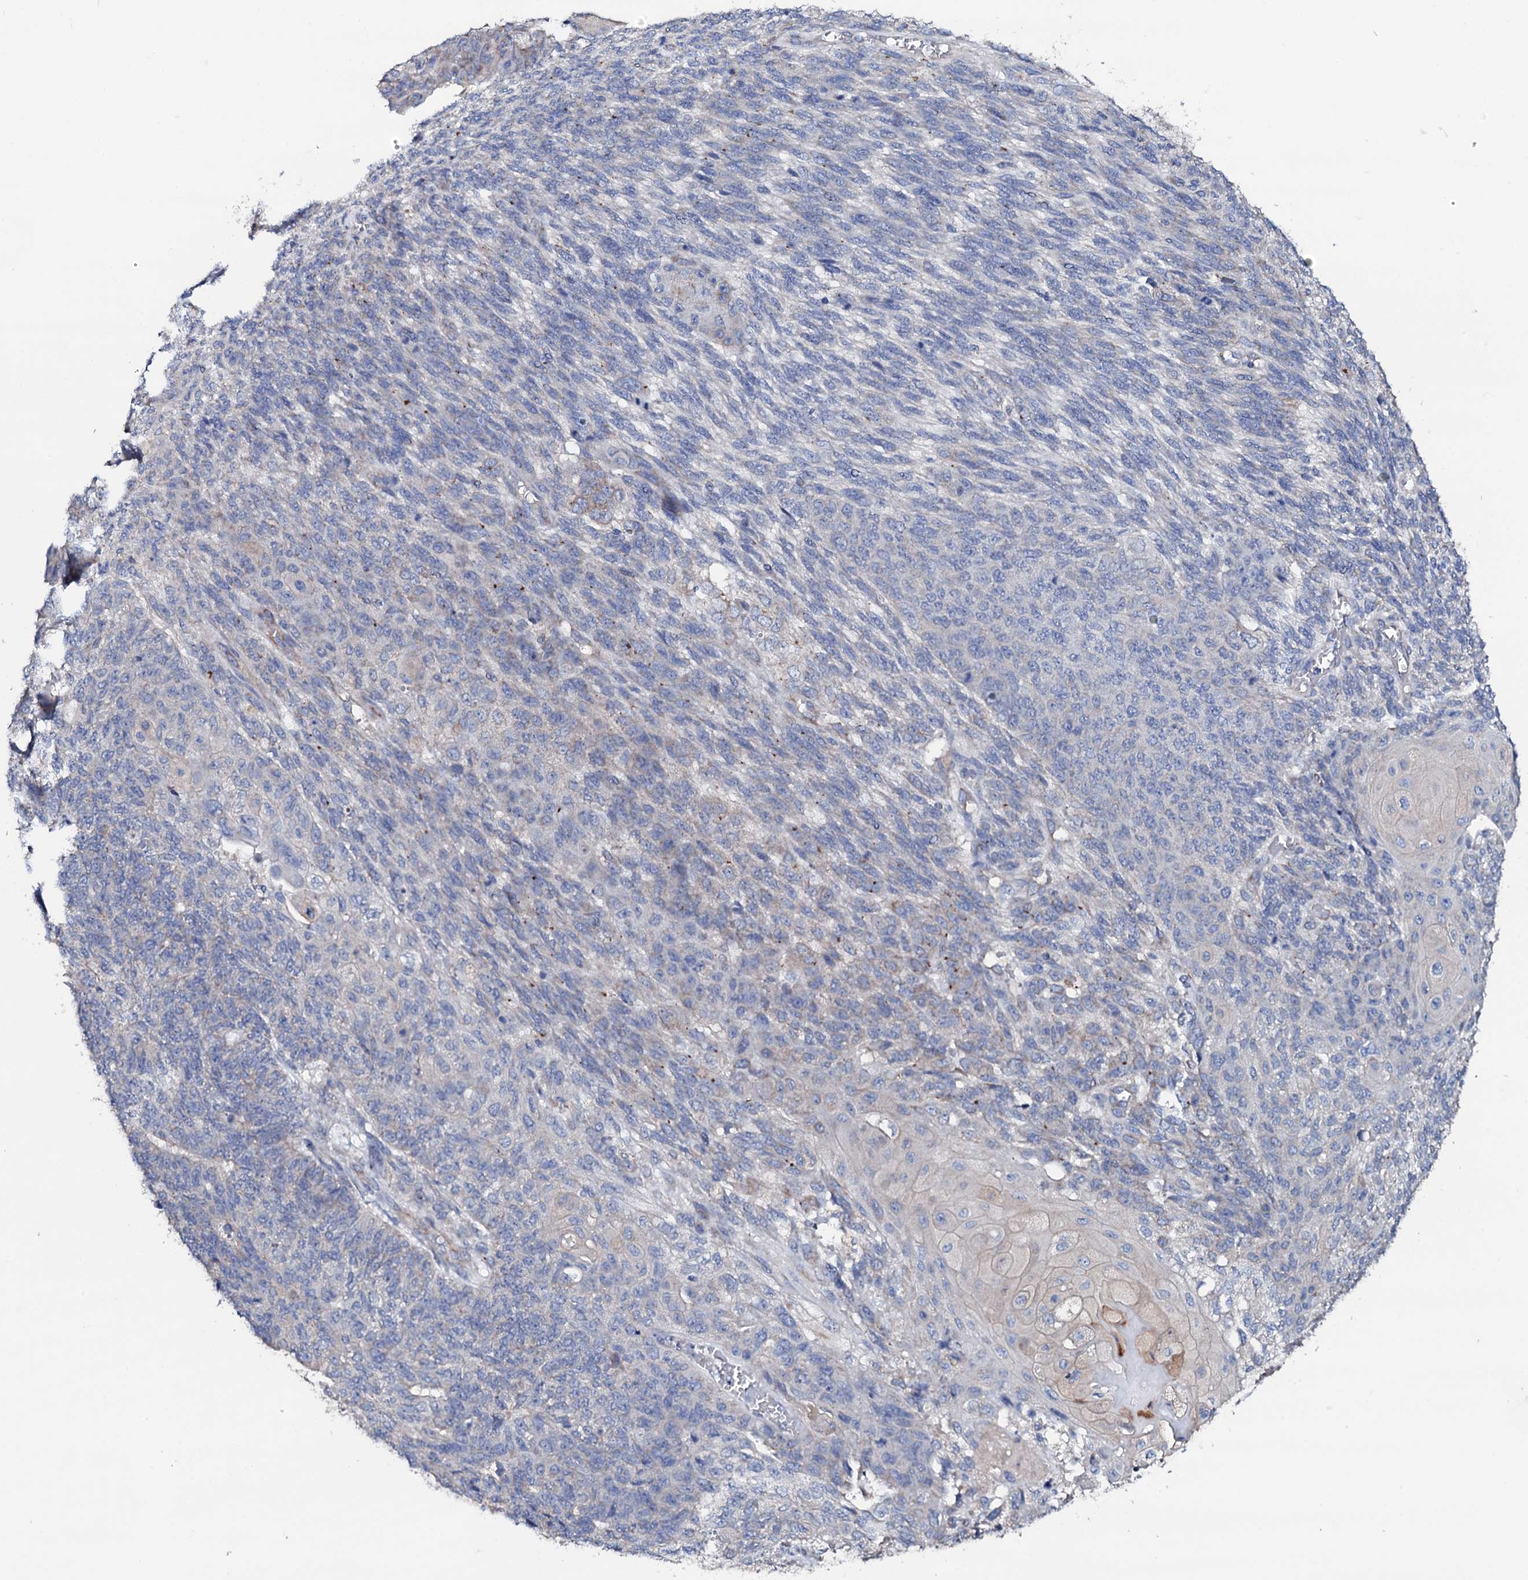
{"staining": {"intensity": "negative", "quantity": "none", "location": "none"}, "tissue": "endometrial cancer", "cell_type": "Tumor cells", "image_type": "cancer", "snomed": [{"axis": "morphology", "description": "Adenocarcinoma, NOS"}, {"axis": "topography", "description": "Endometrium"}], "caption": "High magnification brightfield microscopy of endometrial adenocarcinoma stained with DAB (3,3'-diaminobenzidine) (brown) and counterstained with hematoxylin (blue): tumor cells show no significant positivity.", "gene": "TCAF2", "patient": {"sex": "female", "age": 32}}